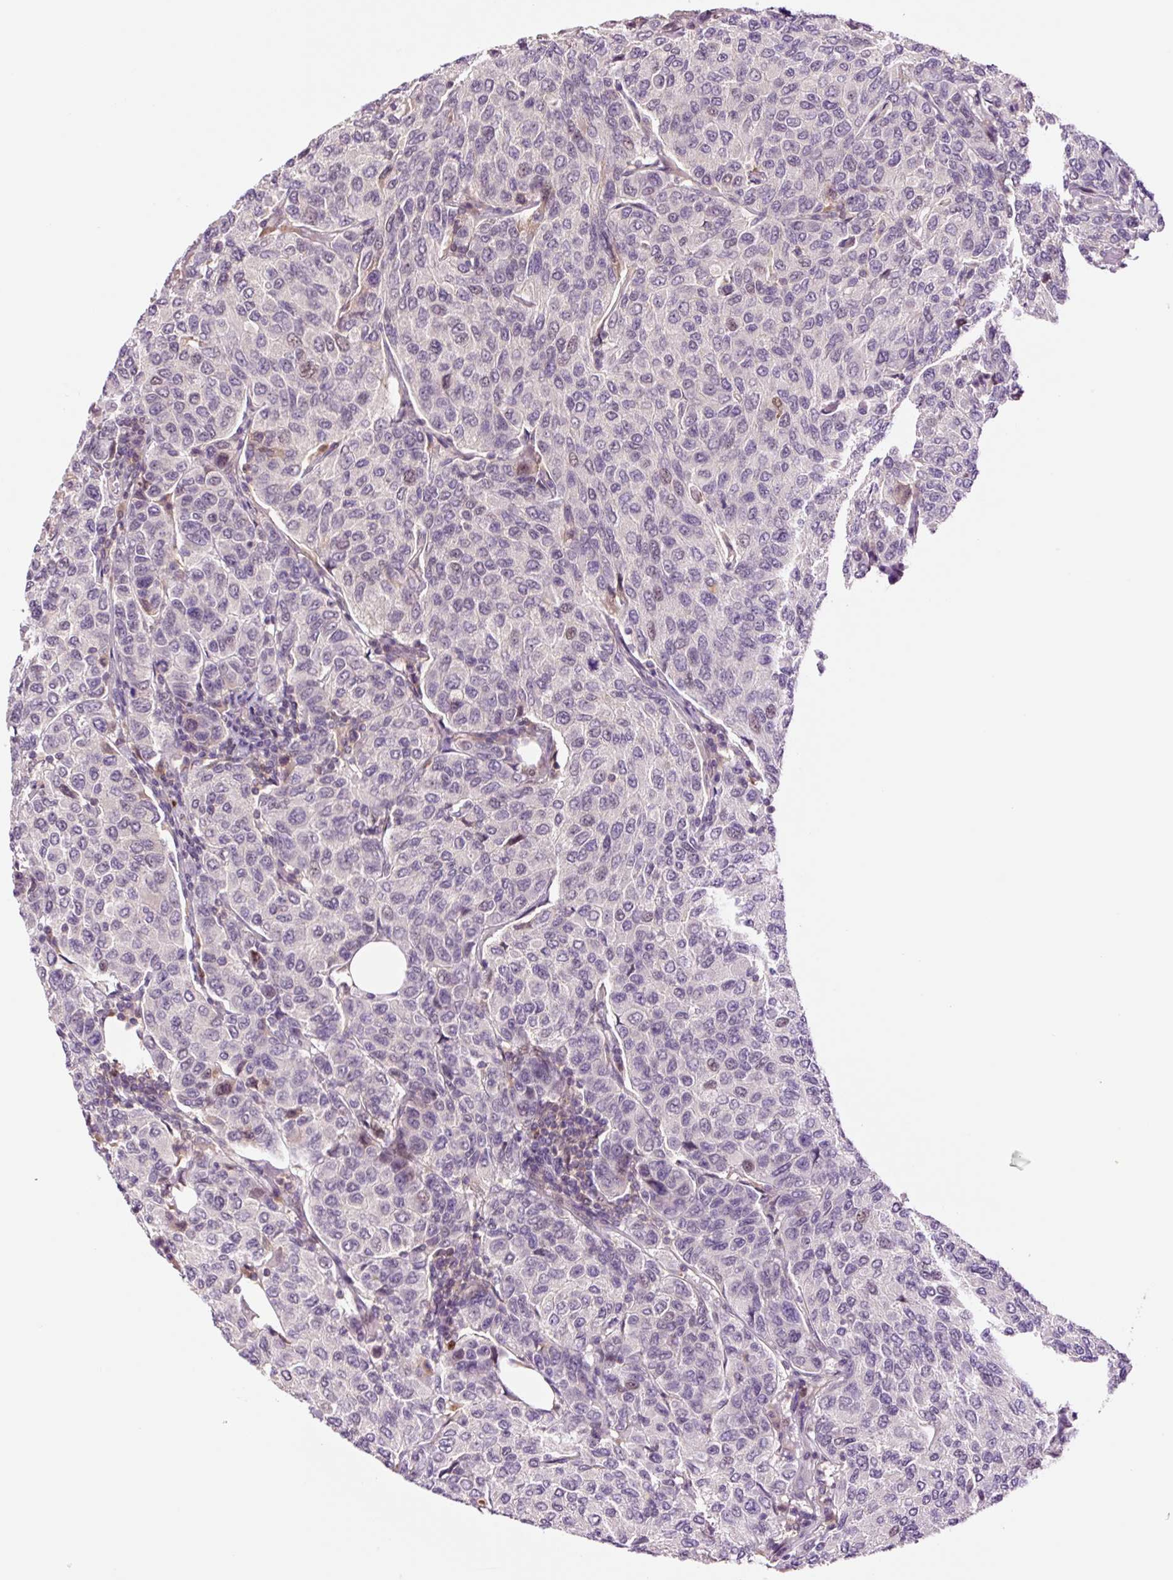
{"staining": {"intensity": "negative", "quantity": "none", "location": "none"}, "tissue": "breast cancer", "cell_type": "Tumor cells", "image_type": "cancer", "snomed": [{"axis": "morphology", "description": "Duct carcinoma"}, {"axis": "topography", "description": "Breast"}], "caption": "There is no significant staining in tumor cells of invasive ductal carcinoma (breast). Nuclei are stained in blue.", "gene": "DPPA4", "patient": {"sex": "female", "age": 55}}